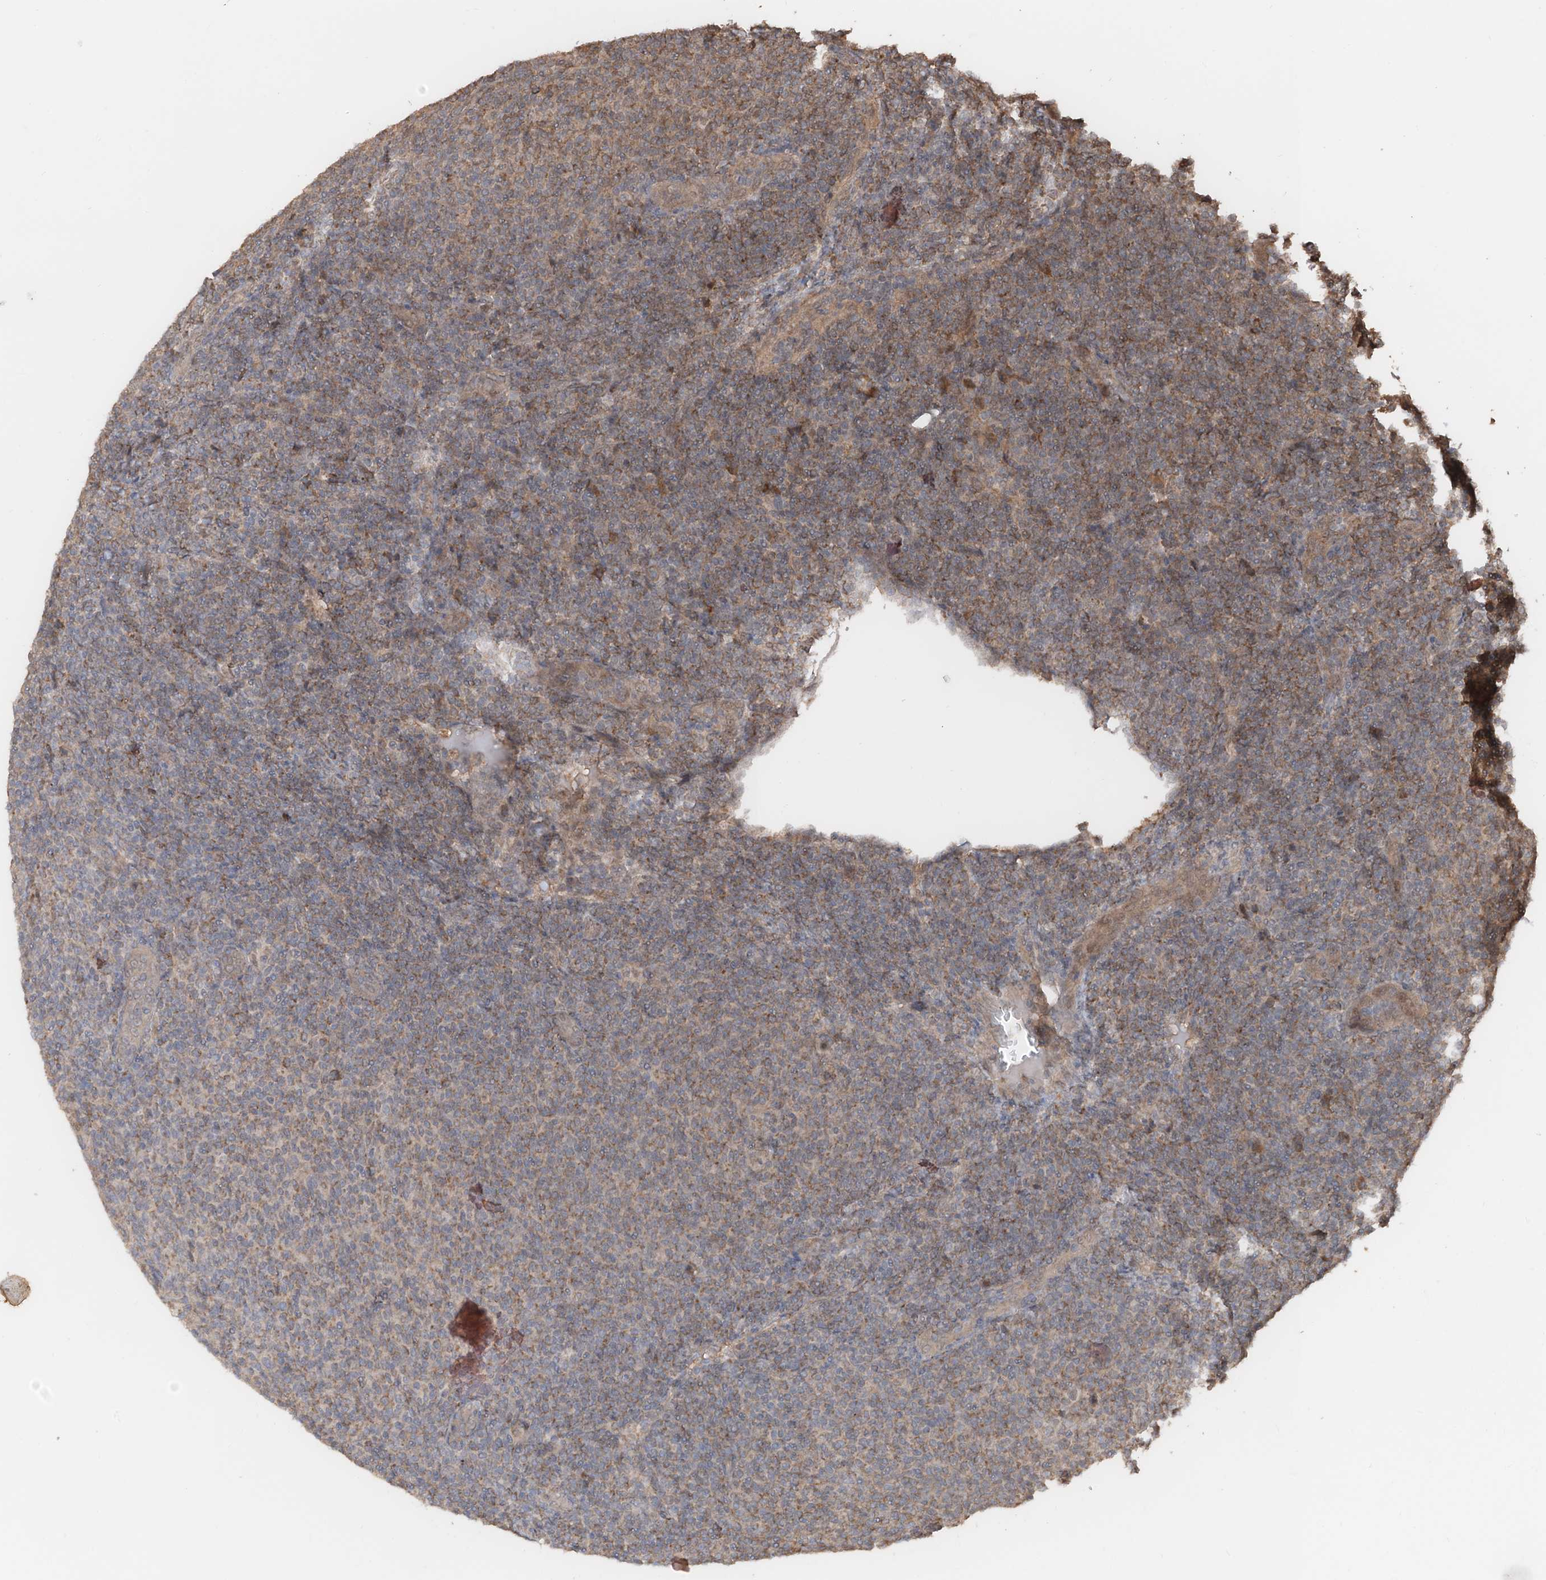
{"staining": {"intensity": "weak", "quantity": ">75%", "location": "cytoplasmic/membranous"}, "tissue": "lymphoma", "cell_type": "Tumor cells", "image_type": "cancer", "snomed": [{"axis": "morphology", "description": "Malignant lymphoma, non-Hodgkin's type, Low grade"}, {"axis": "topography", "description": "Lymph node"}], "caption": "The photomicrograph exhibits a brown stain indicating the presence of a protein in the cytoplasmic/membranous of tumor cells in lymphoma.", "gene": "FAM135A", "patient": {"sex": "male", "age": 66}}